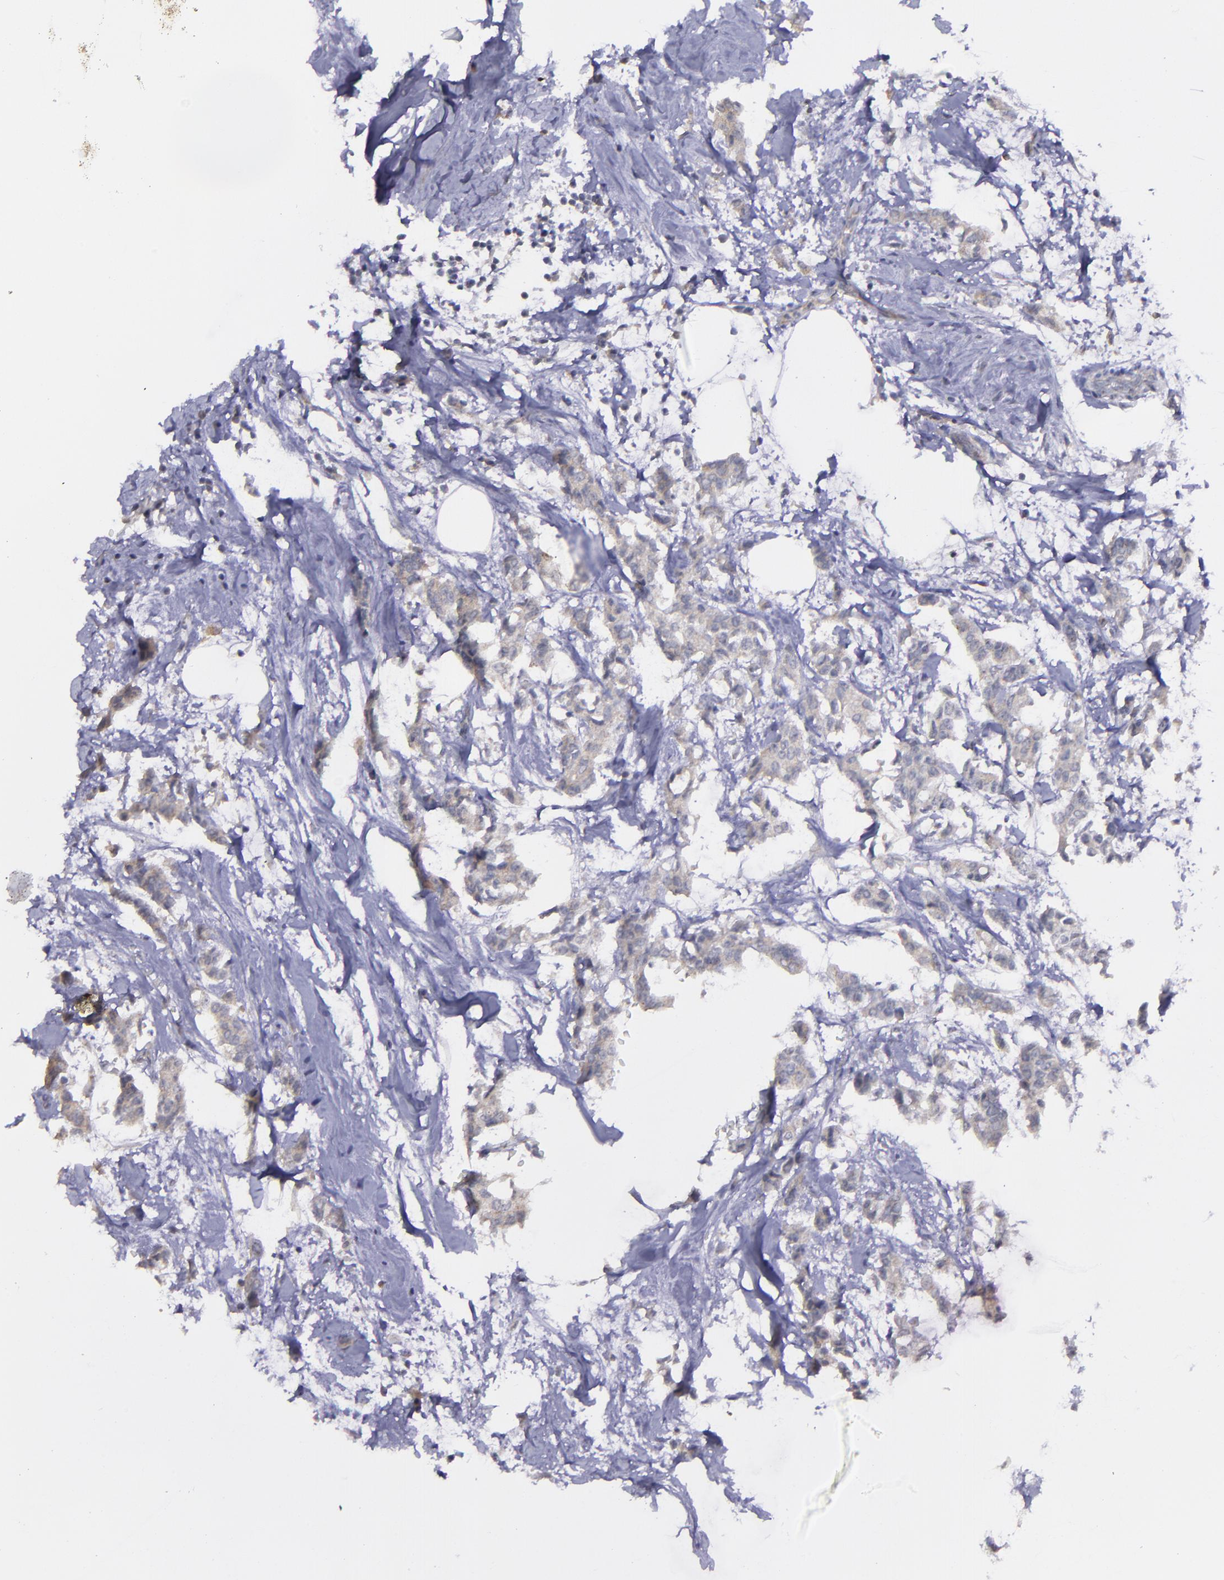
{"staining": {"intensity": "weak", "quantity": "25%-75%", "location": "cytoplasmic/membranous"}, "tissue": "breast cancer", "cell_type": "Tumor cells", "image_type": "cancer", "snomed": [{"axis": "morphology", "description": "Duct carcinoma"}, {"axis": "topography", "description": "Breast"}], "caption": "Breast cancer tissue demonstrates weak cytoplasmic/membranous staining in approximately 25%-75% of tumor cells", "gene": "MASP1", "patient": {"sex": "female", "age": 84}}